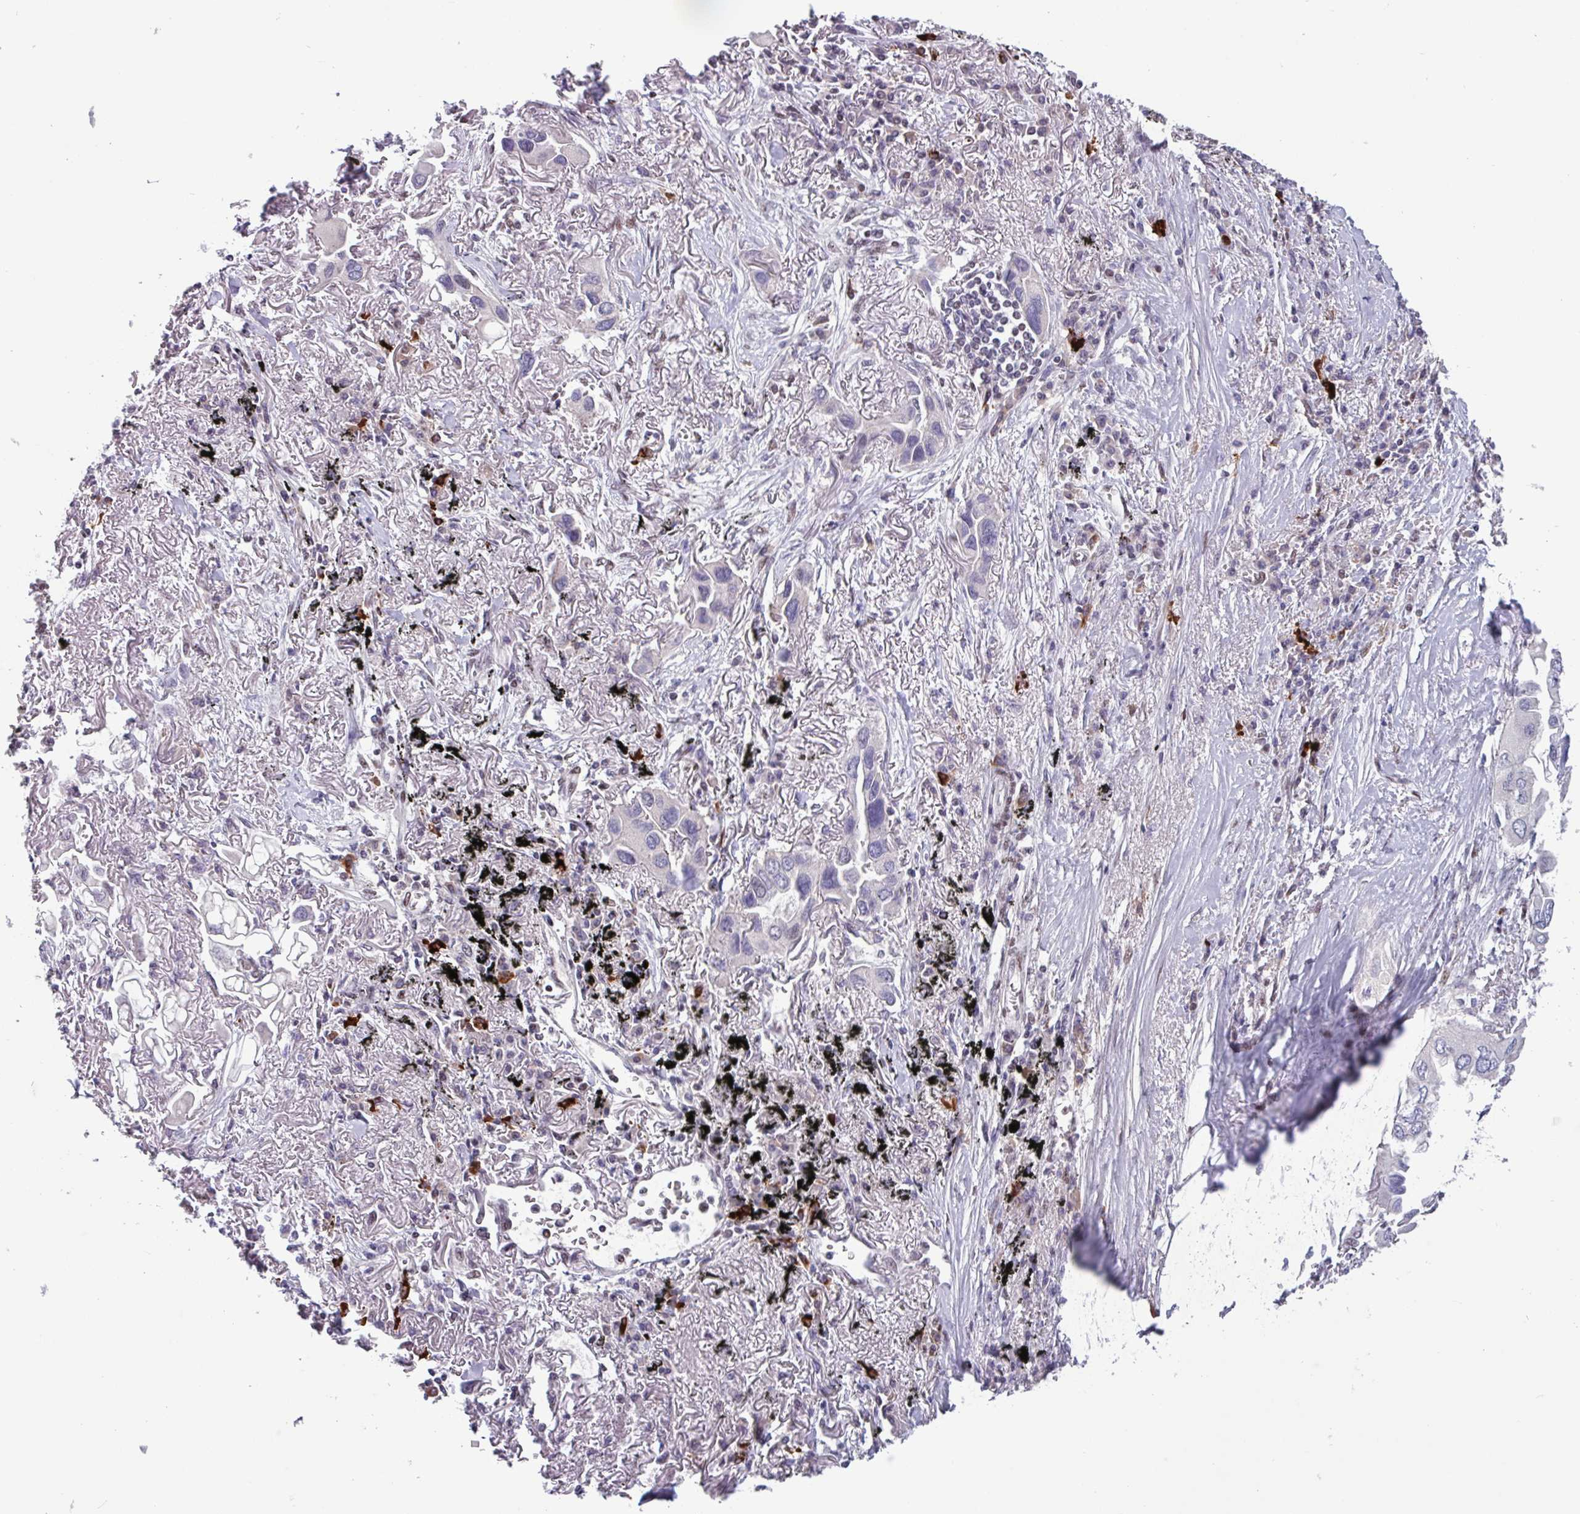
{"staining": {"intensity": "negative", "quantity": "none", "location": "none"}, "tissue": "lung cancer", "cell_type": "Tumor cells", "image_type": "cancer", "snomed": [{"axis": "morphology", "description": "Adenocarcinoma, NOS"}, {"axis": "topography", "description": "Lung"}], "caption": "A high-resolution photomicrograph shows IHC staining of adenocarcinoma (lung), which displays no significant staining in tumor cells. (Stains: DAB immunohistochemistry (IHC) with hematoxylin counter stain, Microscopy: brightfield microscopy at high magnification).", "gene": "ZNF575", "patient": {"sex": "female", "age": 76}}